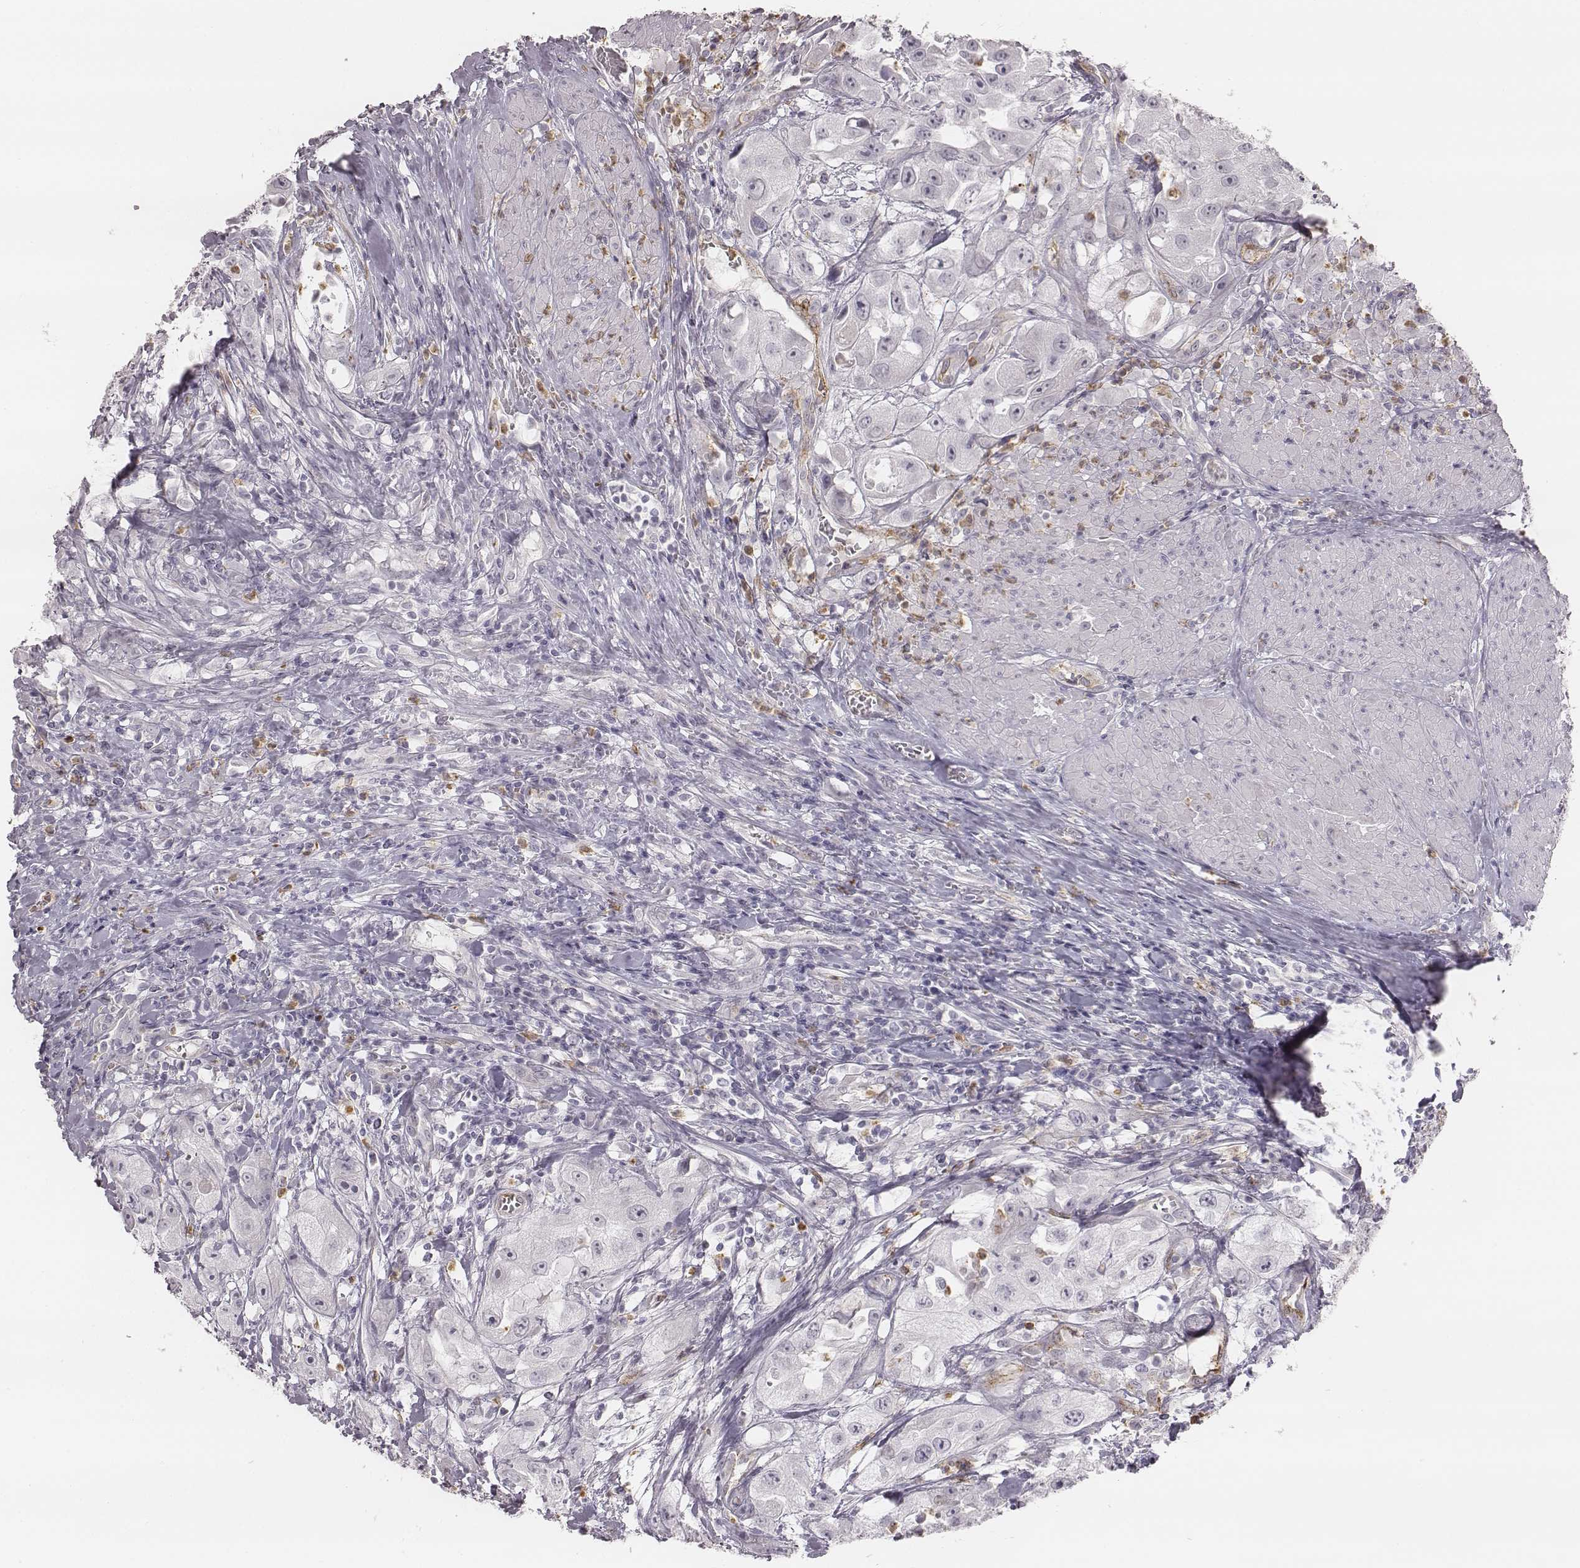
{"staining": {"intensity": "negative", "quantity": "none", "location": "none"}, "tissue": "urothelial cancer", "cell_type": "Tumor cells", "image_type": "cancer", "snomed": [{"axis": "morphology", "description": "Urothelial carcinoma, High grade"}, {"axis": "topography", "description": "Urinary bladder"}], "caption": "Micrograph shows no significant protein positivity in tumor cells of high-grade urothelial carcinoma. Nuclei are stained in blue.", "gene": "KCNJ12", "patient": {"sex": "male", "age": 79}}